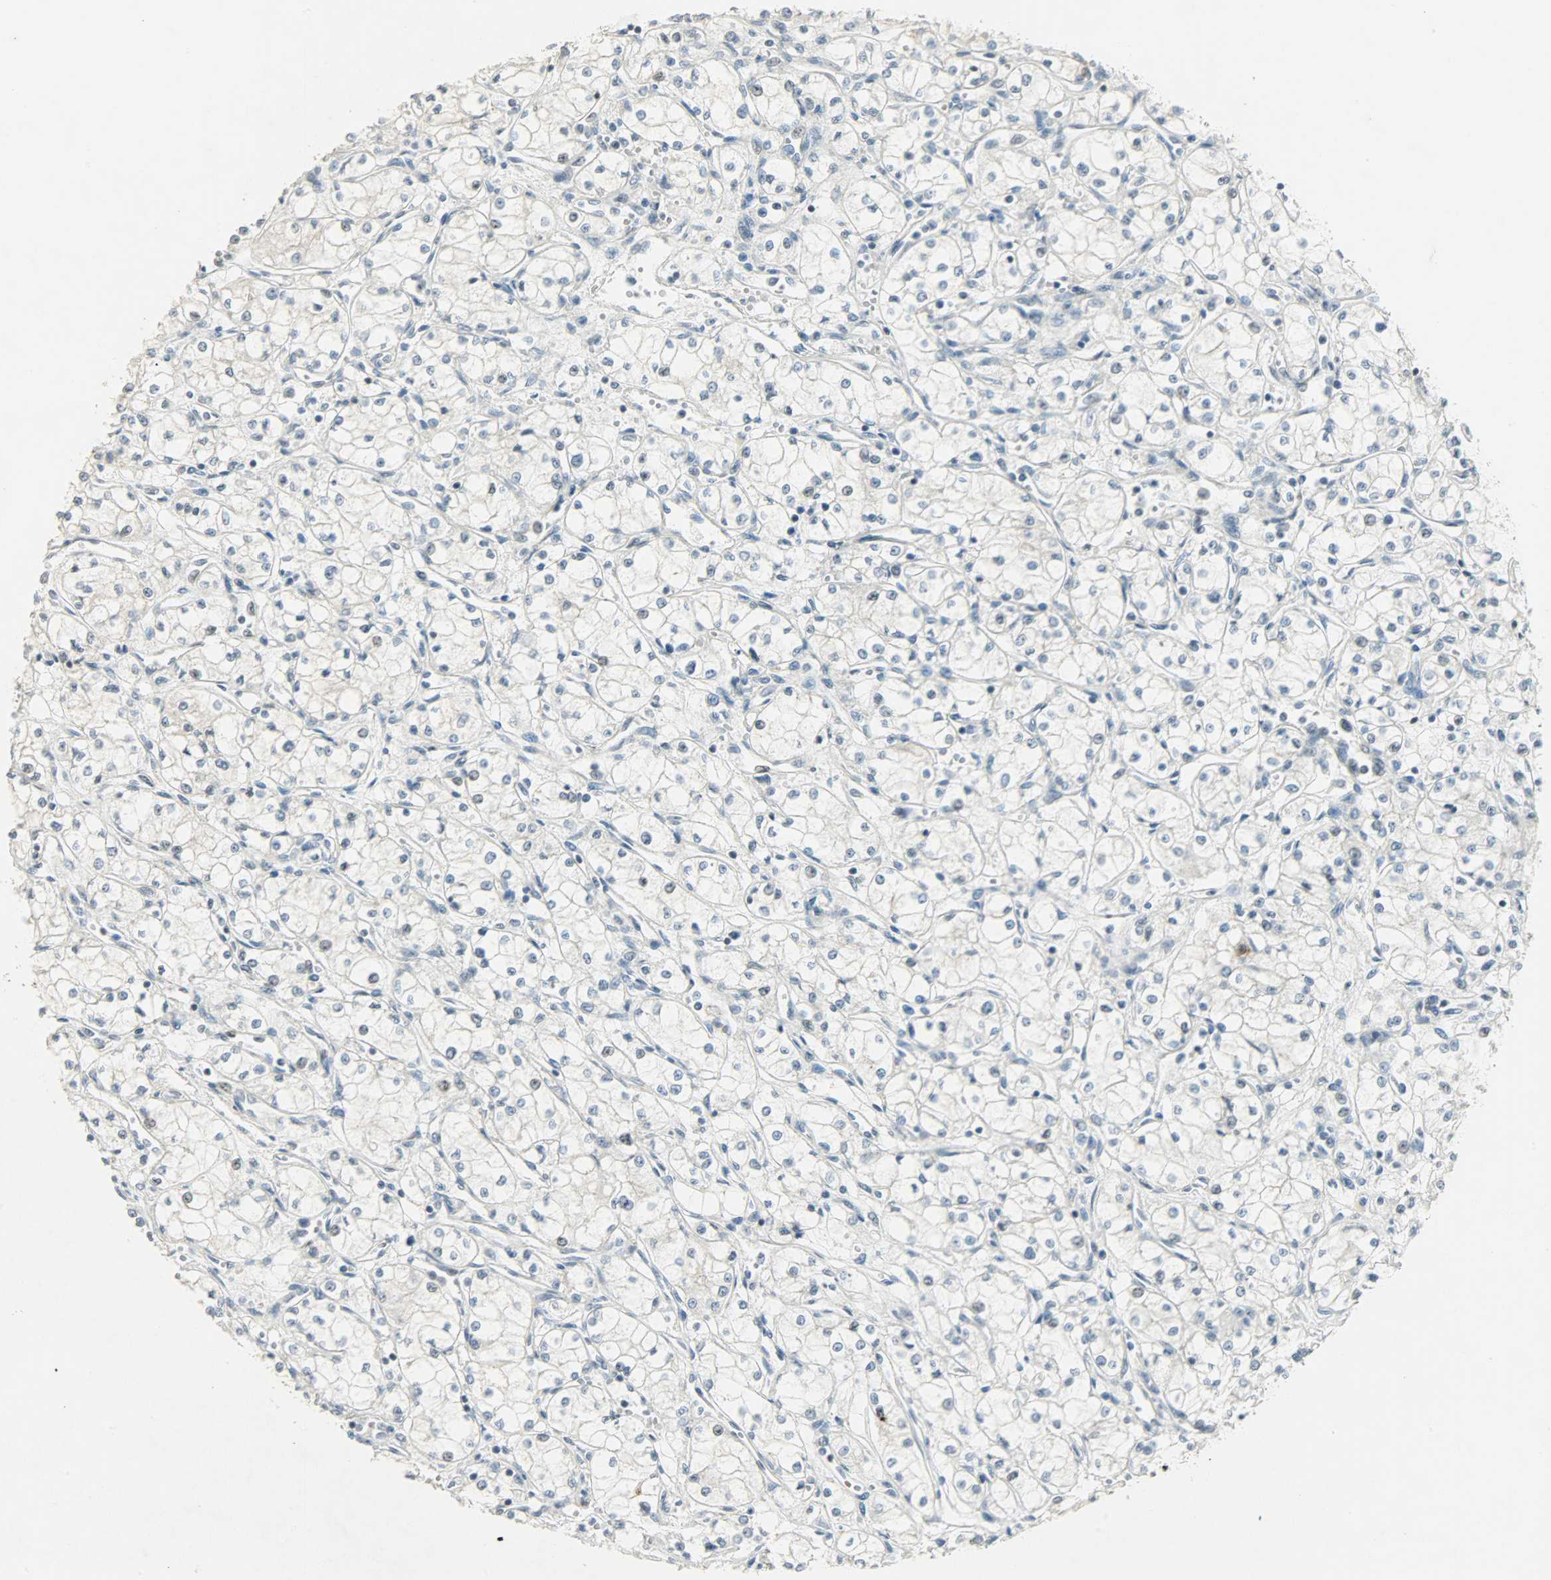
{"staining": {"intensity": "negative", "quantity": "none", "location": "none"}, "tissue": "renal cancer", "cell_type": "Tumor cells", "image_type": "cancer", "snomed": [{"axis": "morphology", "description": "Normal tissue, NOS"}, {"axis": "morphology", "description": "Adenocarcinoma, NOS"}, {"axis": "topography", "description": "Kidney"}], "caption": "DAB immunohistochemical staining of human renal cancer (adenocarcinoma) shows no significant positivity in tumor cells.", "gene": "AURKB", "patient": {"sex": "male", "age": 59}}